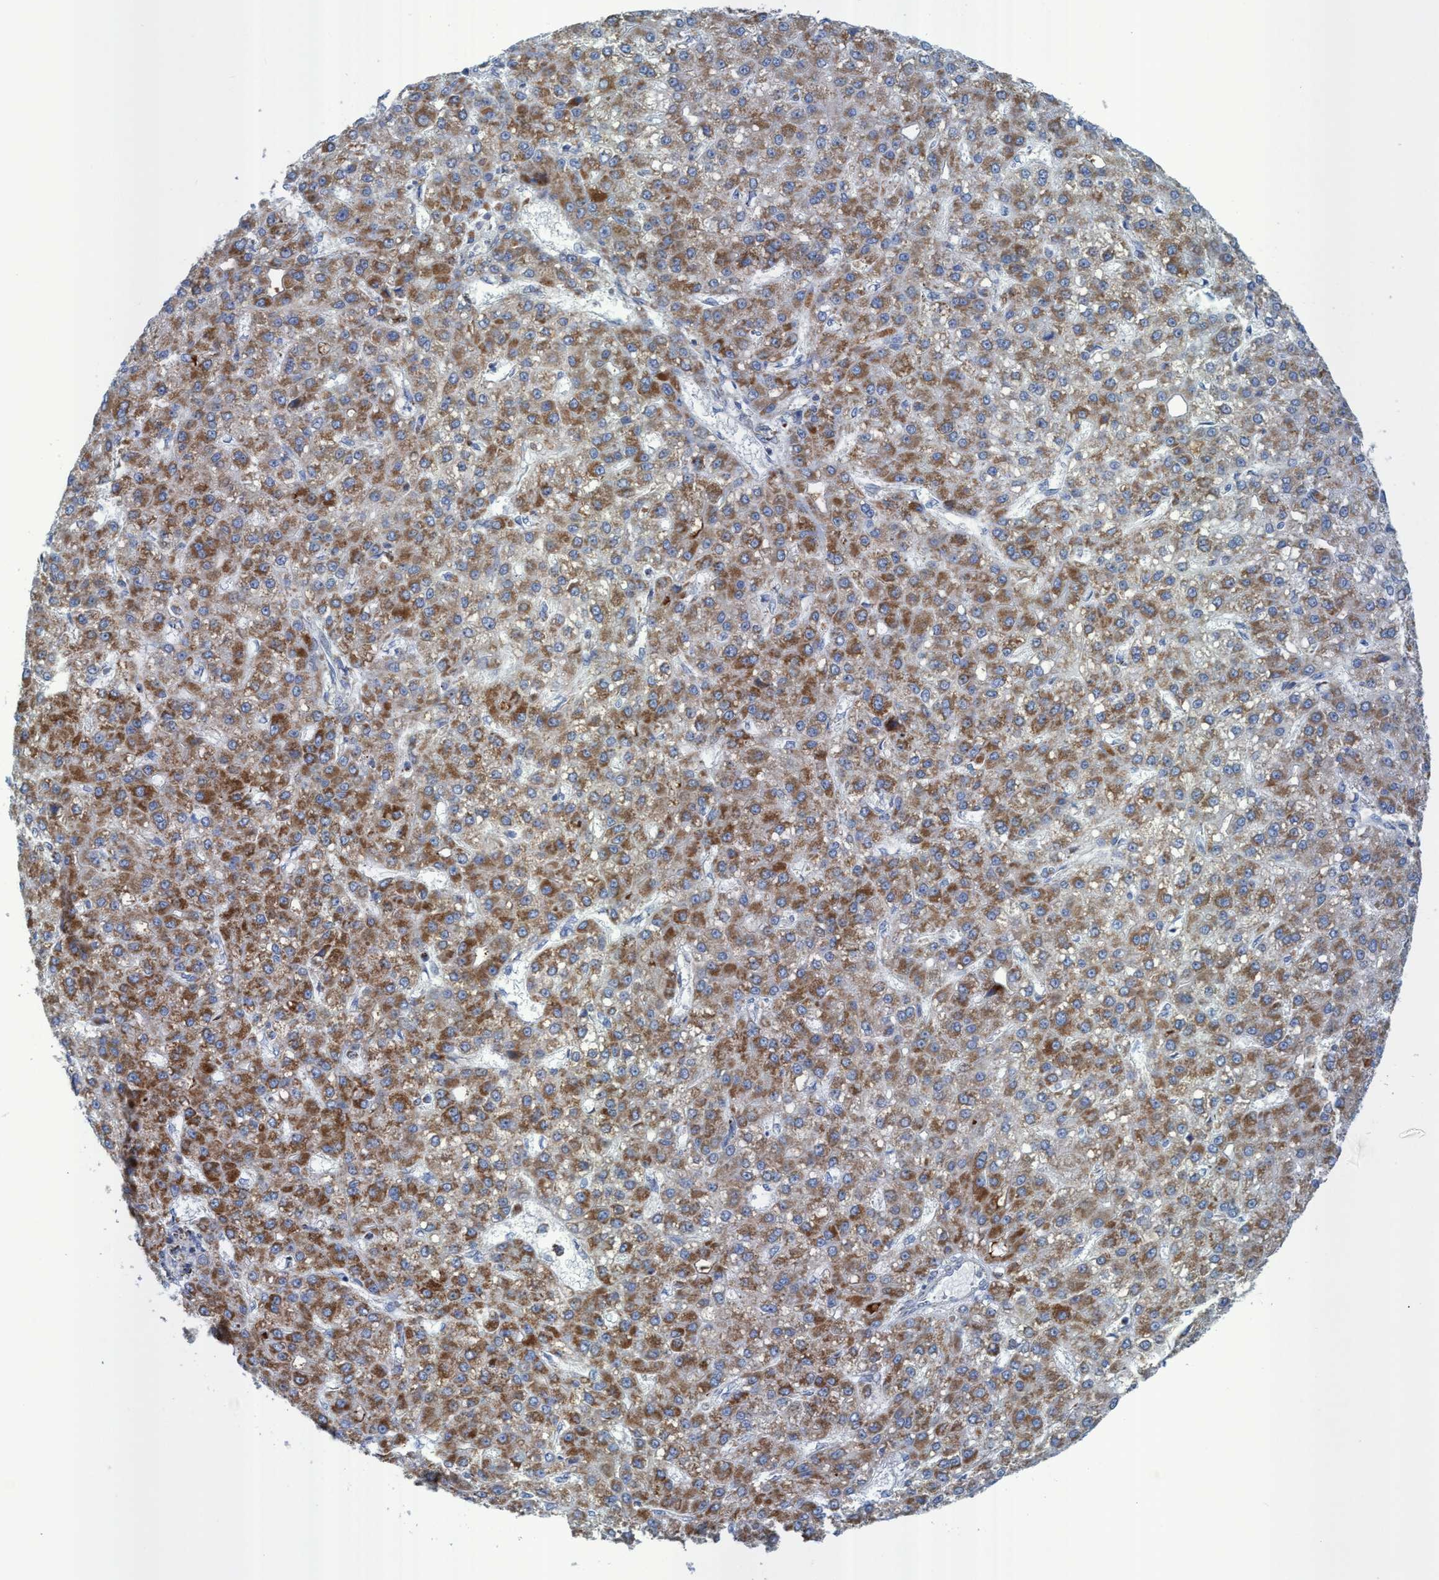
{"staining": {"intensity": "moderate", "quantity": ">75%", "location": "cytoplasmic/membranous"}, "tissue": "liver cancer", "cell_type": "Tumor cells", "image_type": "cancer", "snomed": [{"axis": "morphology", "description": "Carcinoma, Hepatocellular, NOS"}, {"axis": "topography", "description": "Liver"}], "caption": "Human liver cancer stained with a brown dye displays moderate cytoplasmic/membranous positive positivity in about >75% of tumor cells.", "gene": "GGA3", "patient": {"sex": "male", "age": 67}}